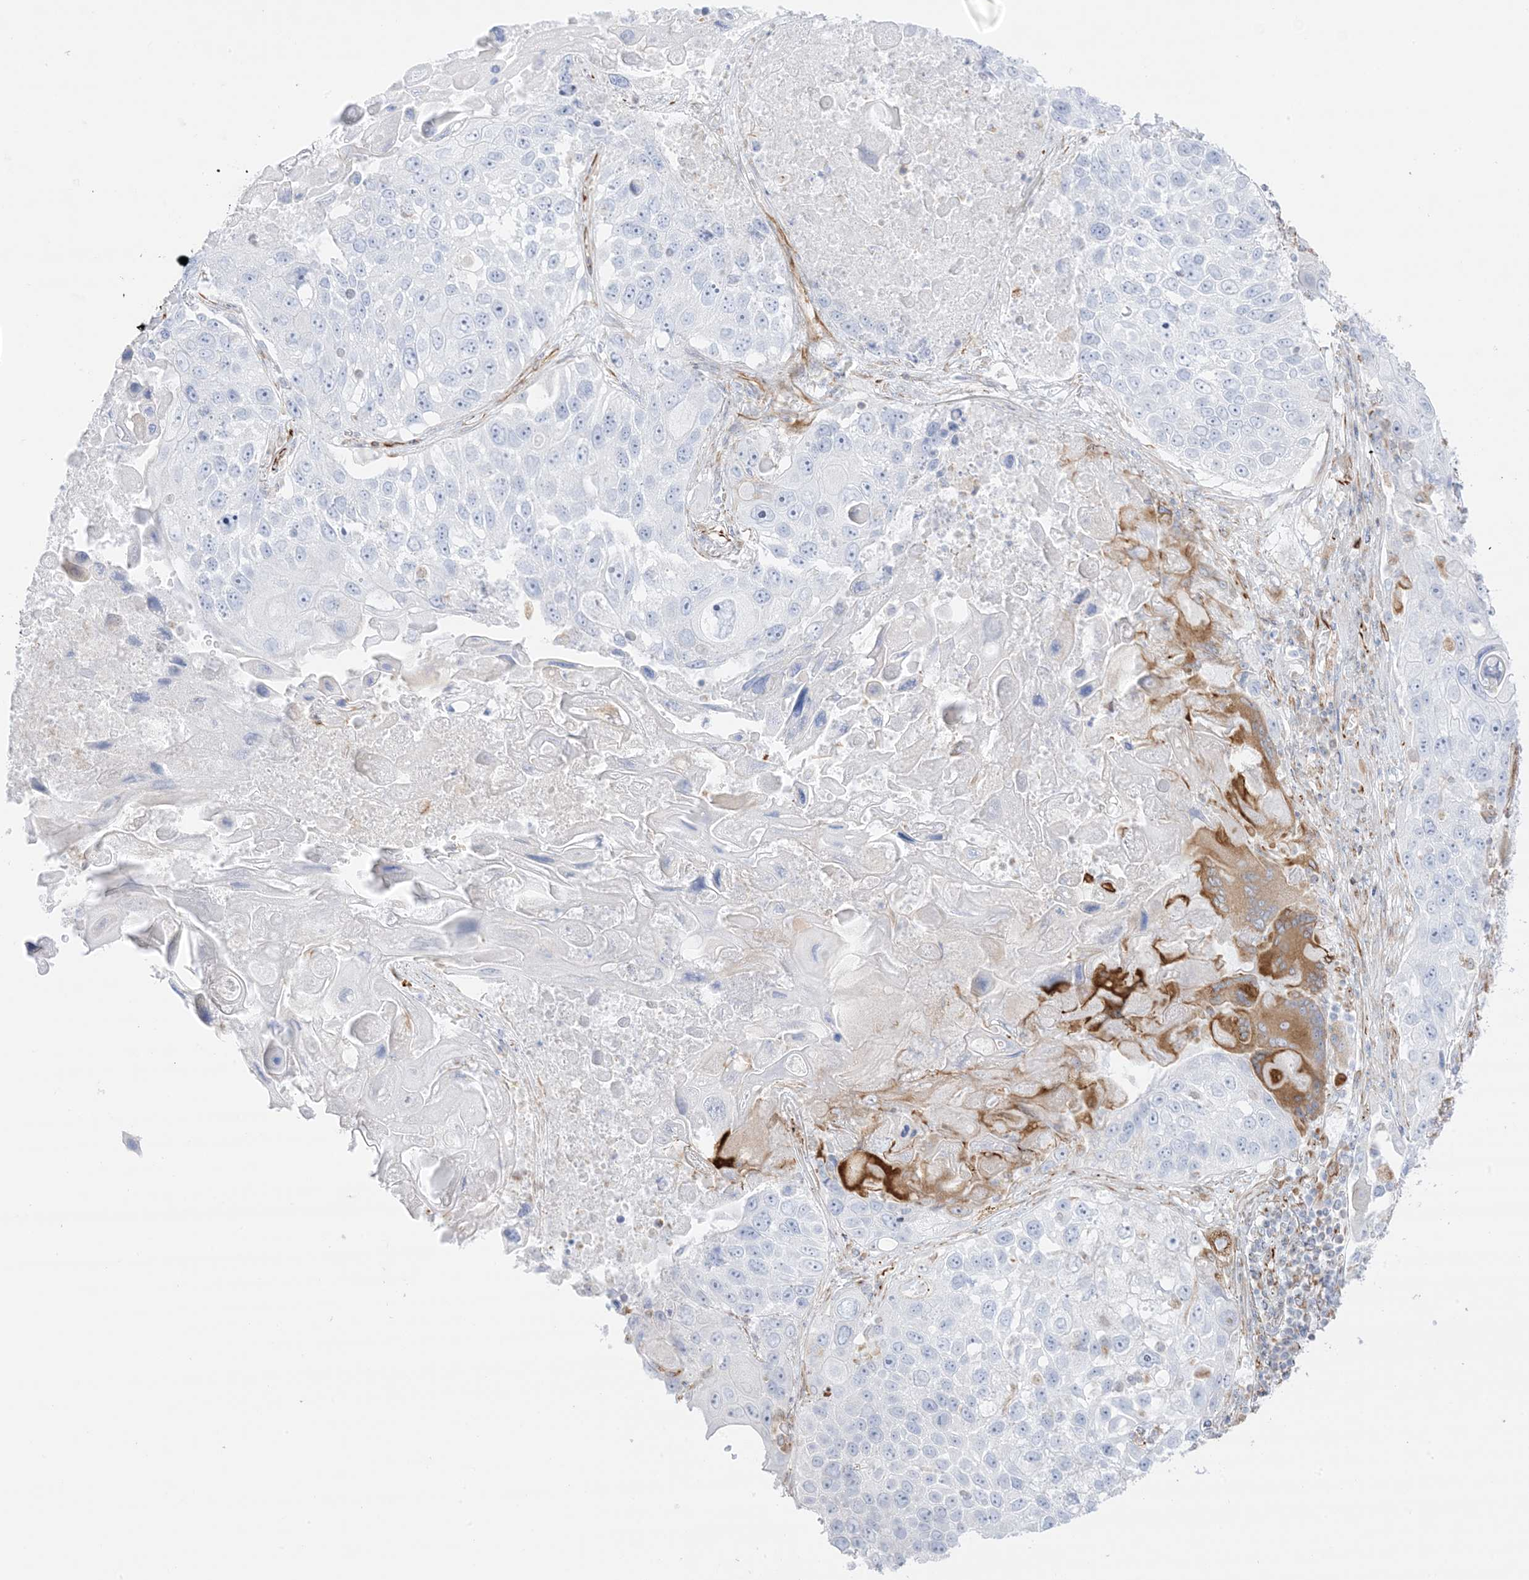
{"staining": {"intensity": "negative", "quantity": "none", "location": "none"}, "tissue": "lung cancer", "cell_type": "Tumor cells", "image_type": "cancer", "snomed": [{"axis": "morphology", "description": "Squamous cell carcinoma, NOS"}, {"axis": "topography", "description": "Lung"}], "caption": "This is an immunohistochemistry (IHC) photomicrograph of human lung cancer. There is no staining in tumor cells.", "gene": "PID1", "patient": {"sex": "male", "age": 61}}